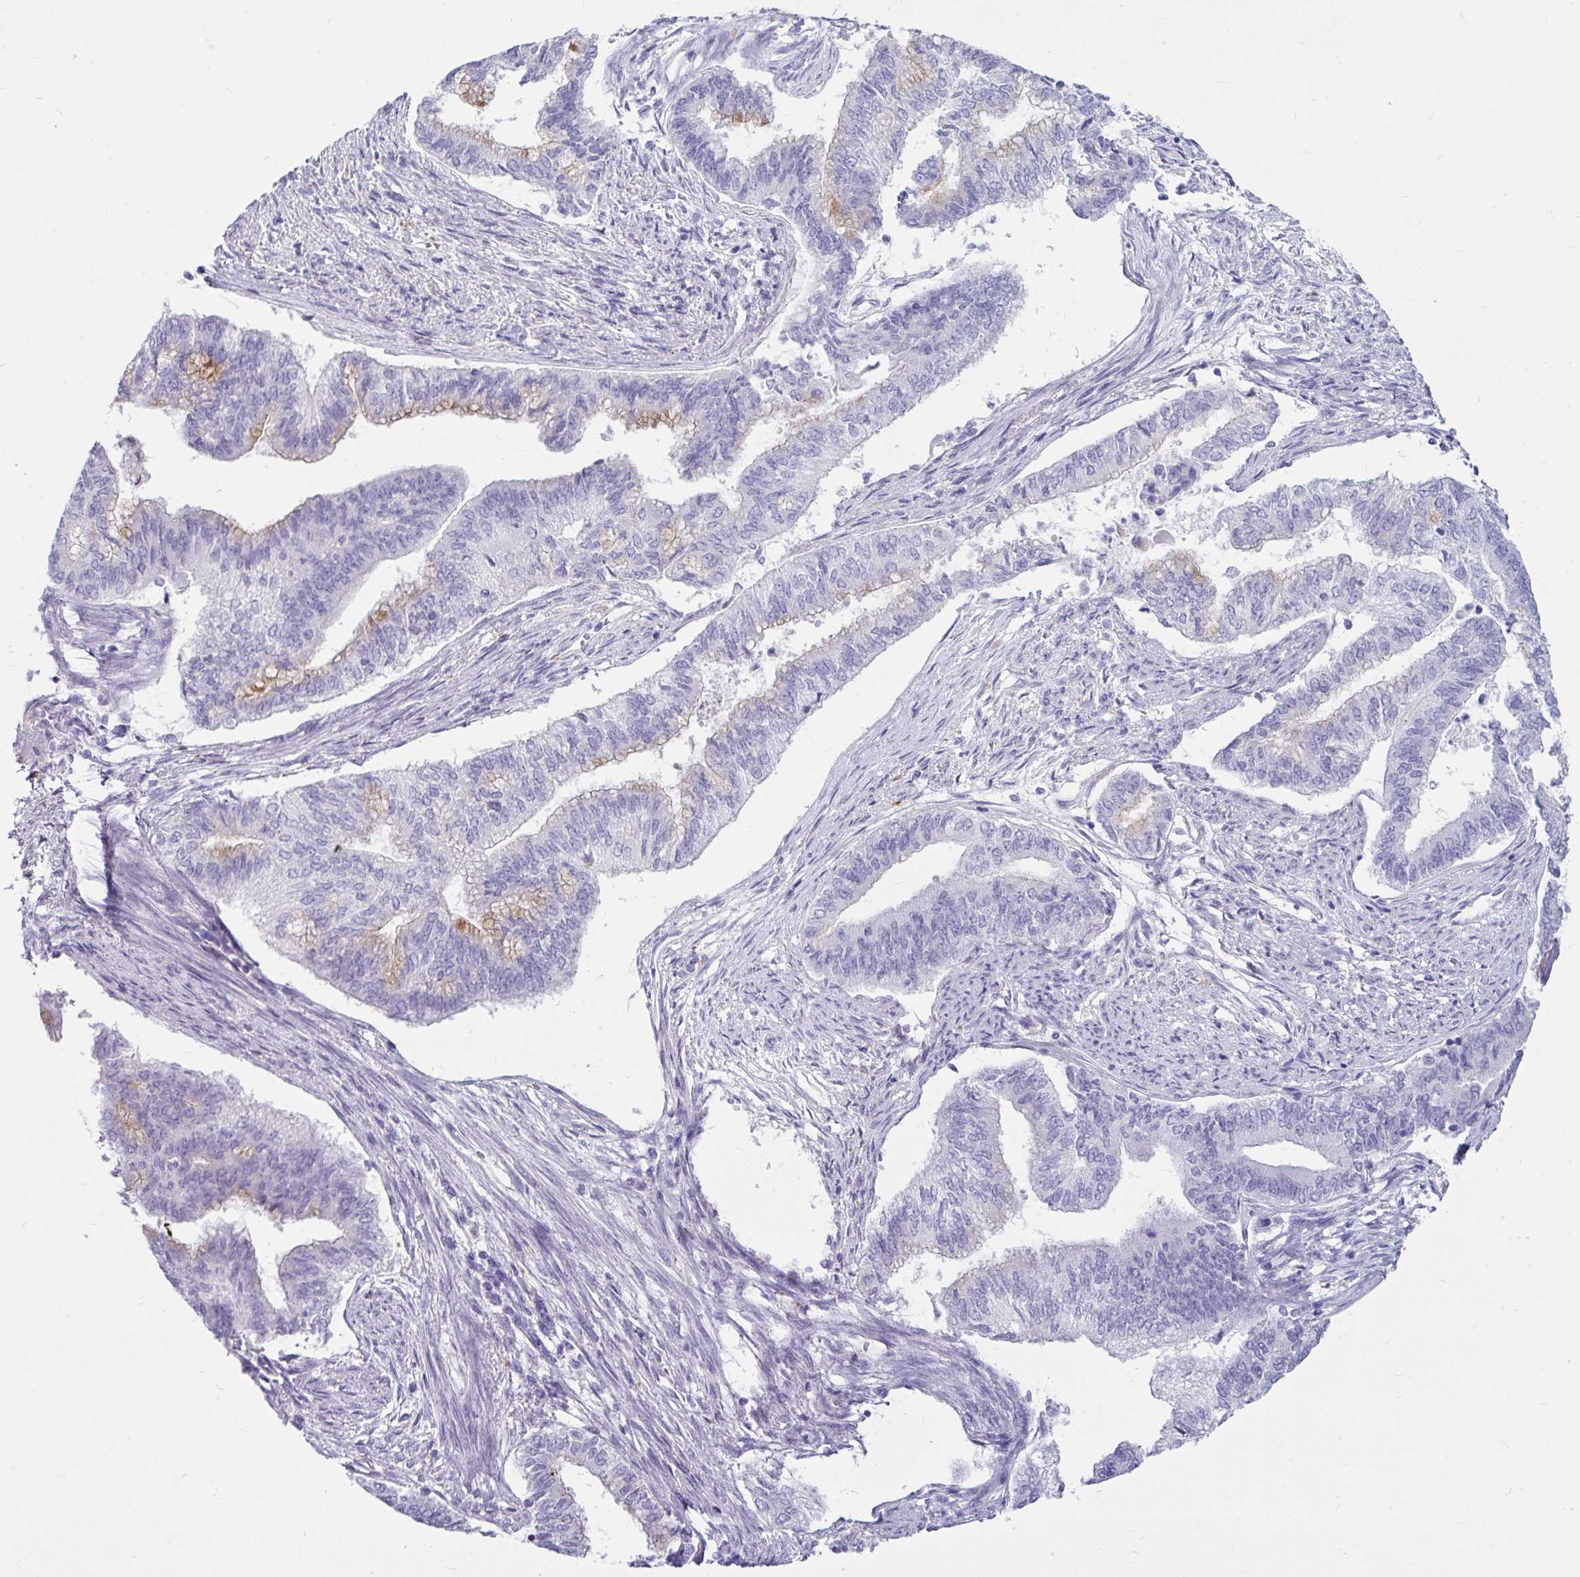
{"staining": {"intensity": "weak", "quantity": "<25%", "location": "cytoplasmic/membranous"}, "tissue": "endometrial cancer", "cell_type": "Tumor cells", "image_type": "cancer", "snomed": [{"axis": "morphology", "description": "Adenocarcinoma, NOS"}, {"axis": "topography", "description": "Endometrium"}], "caption": "Immunohistochemical staining of endometrial adenocarcinoma shows no significant expression in tumor cells. The staining is performed using DAB brown chromogen with nuclei counter-stained in using hematoxylin.", "gene": "CTSZ", "patient": {"sex": "female", "age": 65}}